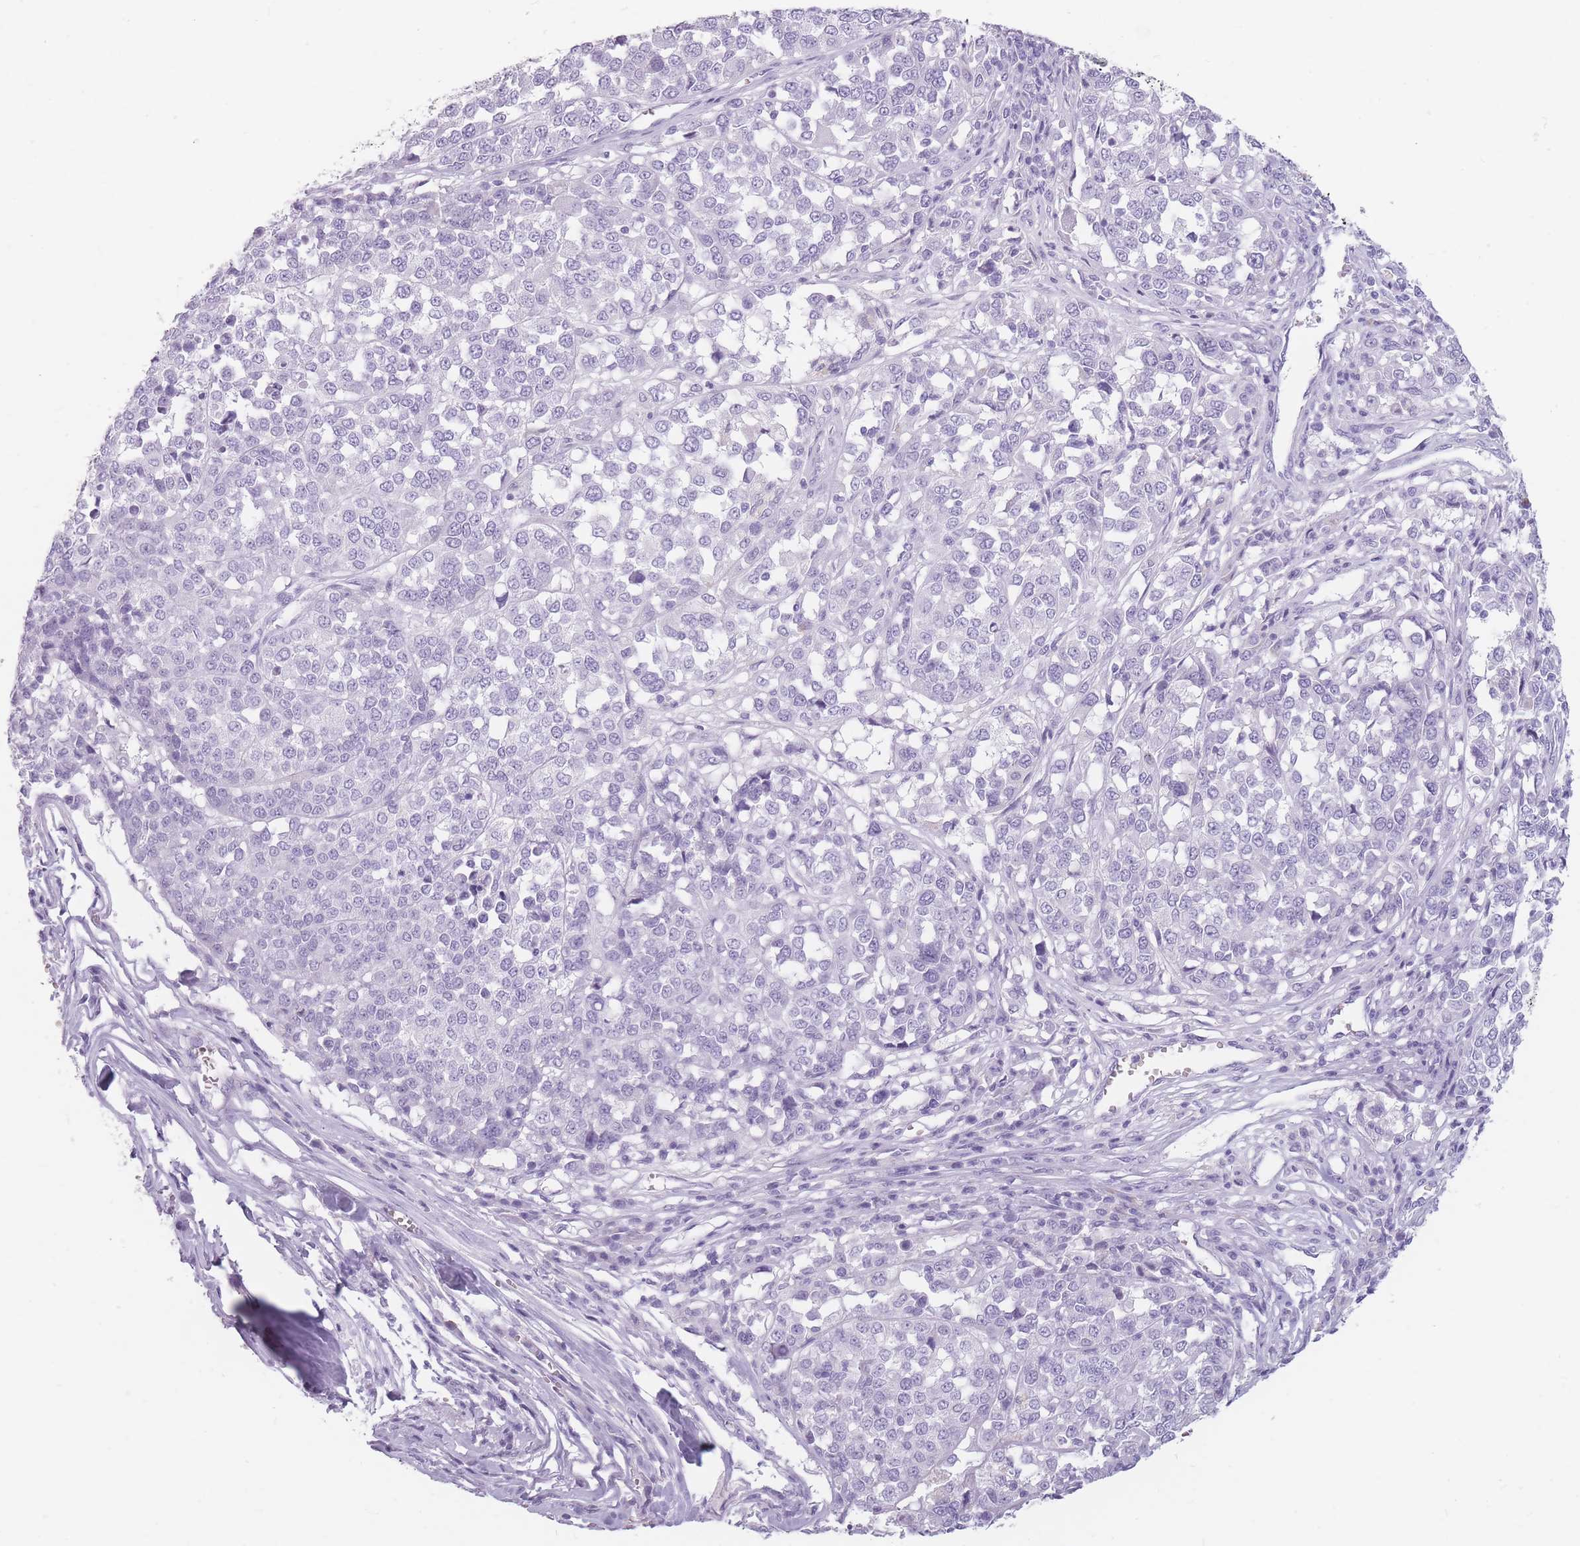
{"staining": {"intensity": "negative", "quantity": "none", "location": "none"}, "tissue": "melanoma", "cell_type": "Tumor cells", "image_type": "cancer", "snomed": [{"axis": "morphology", "description": "Malignant melanoma, Metastatic site"}, {"axis": "topography", "description": "Lymph node"}], "caption": "Tumor cells show no significant protein positivity in melanoma.", "gene": "CCNO", "patient": {"sex": "male", "age": 44}}